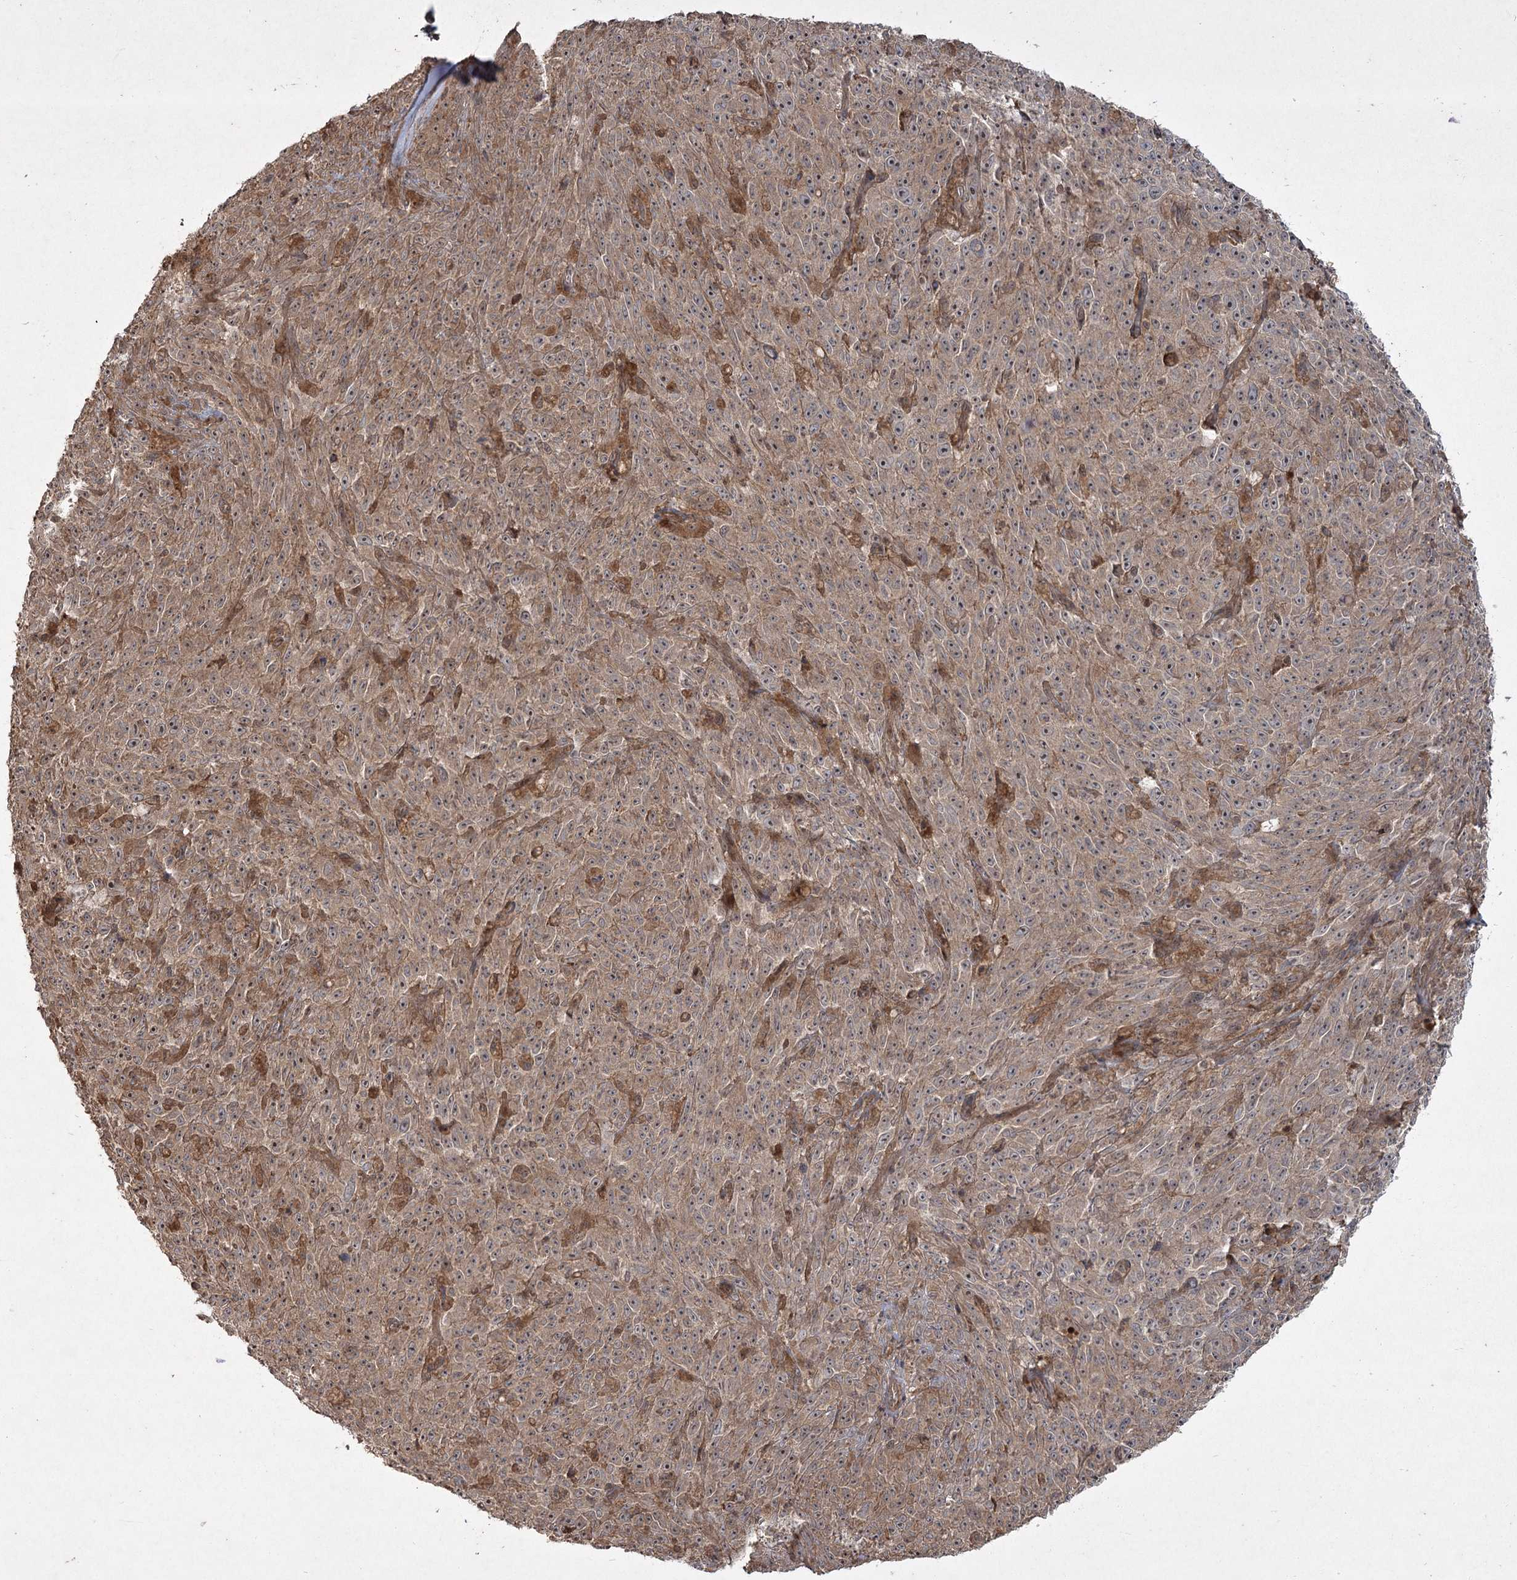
{"staining": {"intensity": "weak", "quantity": ">75%", "location": "cytoplasmic/membranous,nuclear"}, "tissue": "melanoma", "cell_type": "Tumor cells", "image_type": "cancer", "snomed": [{"axis": "morphology", "description": "Malignant melanoma, NOS"}, {"axis": "topography", "description": "Skin"}], "caption": "DAB (3,3'-diaminobenzidine) immunohistochemical staining of malignant melanoma displays weak cytoplasmic/membranous and nuclear protein positivity in about >75% of tumor cells.", "gene": "CPLANE1", "patient": {"sex": "female", "age": 82}}